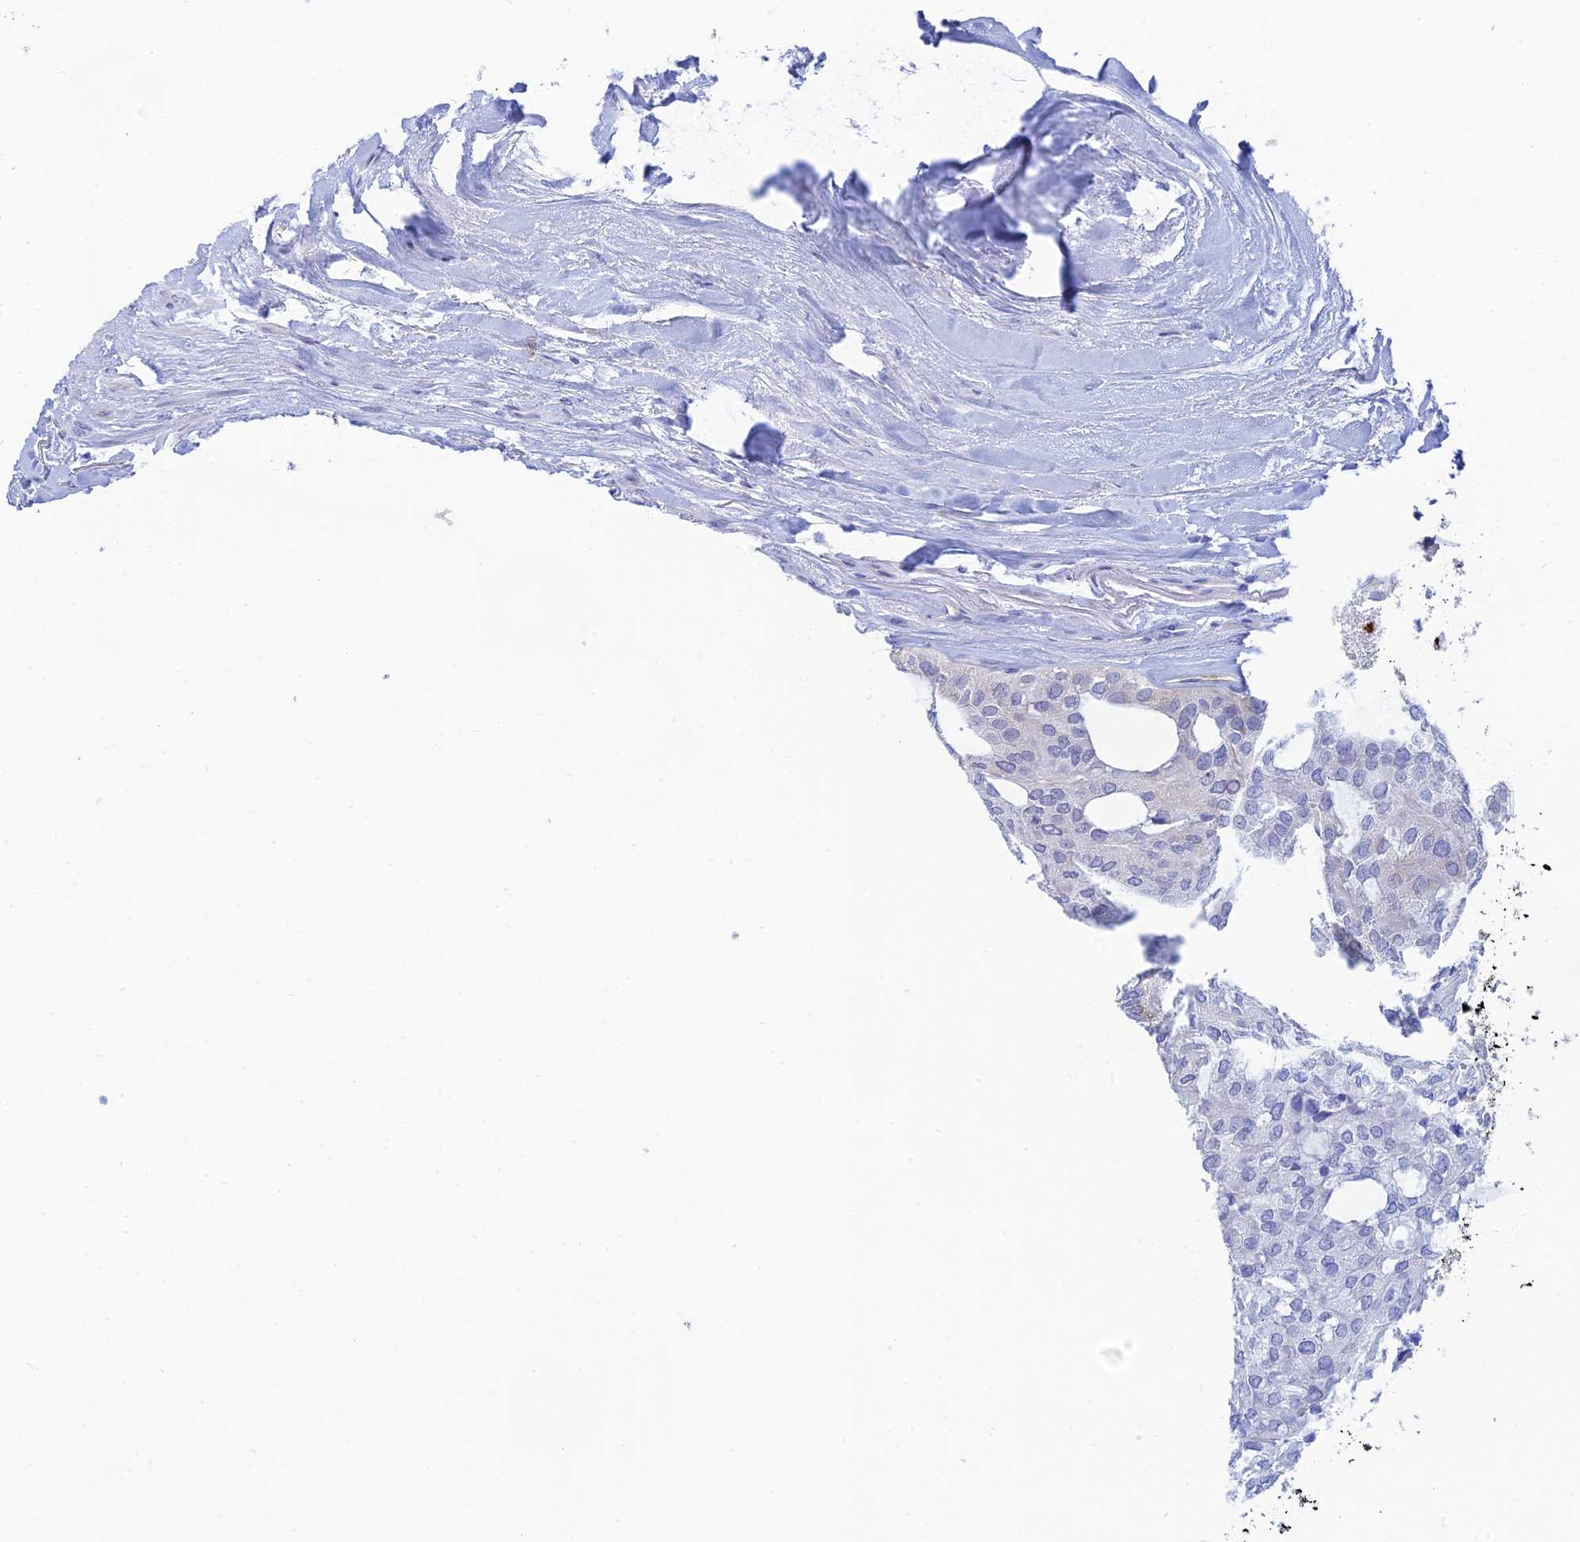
{"staining": {"intensity": "moderate", "quantity": "<25%", "location": "cytoplasmic/membranous"}, "tissue": "thyroid cancer", "cell_type": "Tumor cells", "image_type": "cancer", "snomed": [{"axis": "morphology", "description": "Follicular adenoma carcinoma, NOS"}, {"axis": "topography", "description": "Thyroid gland"}], "caption": "Follicular adenoma carcinoma (thyroid) stained with DAB IHC demonstrates low levels of moderate cytoplasmic/membranous staining in about <25% of tumor cells.", "gene": "CEP152", "patient": {"sex": "male", "age": 75}}